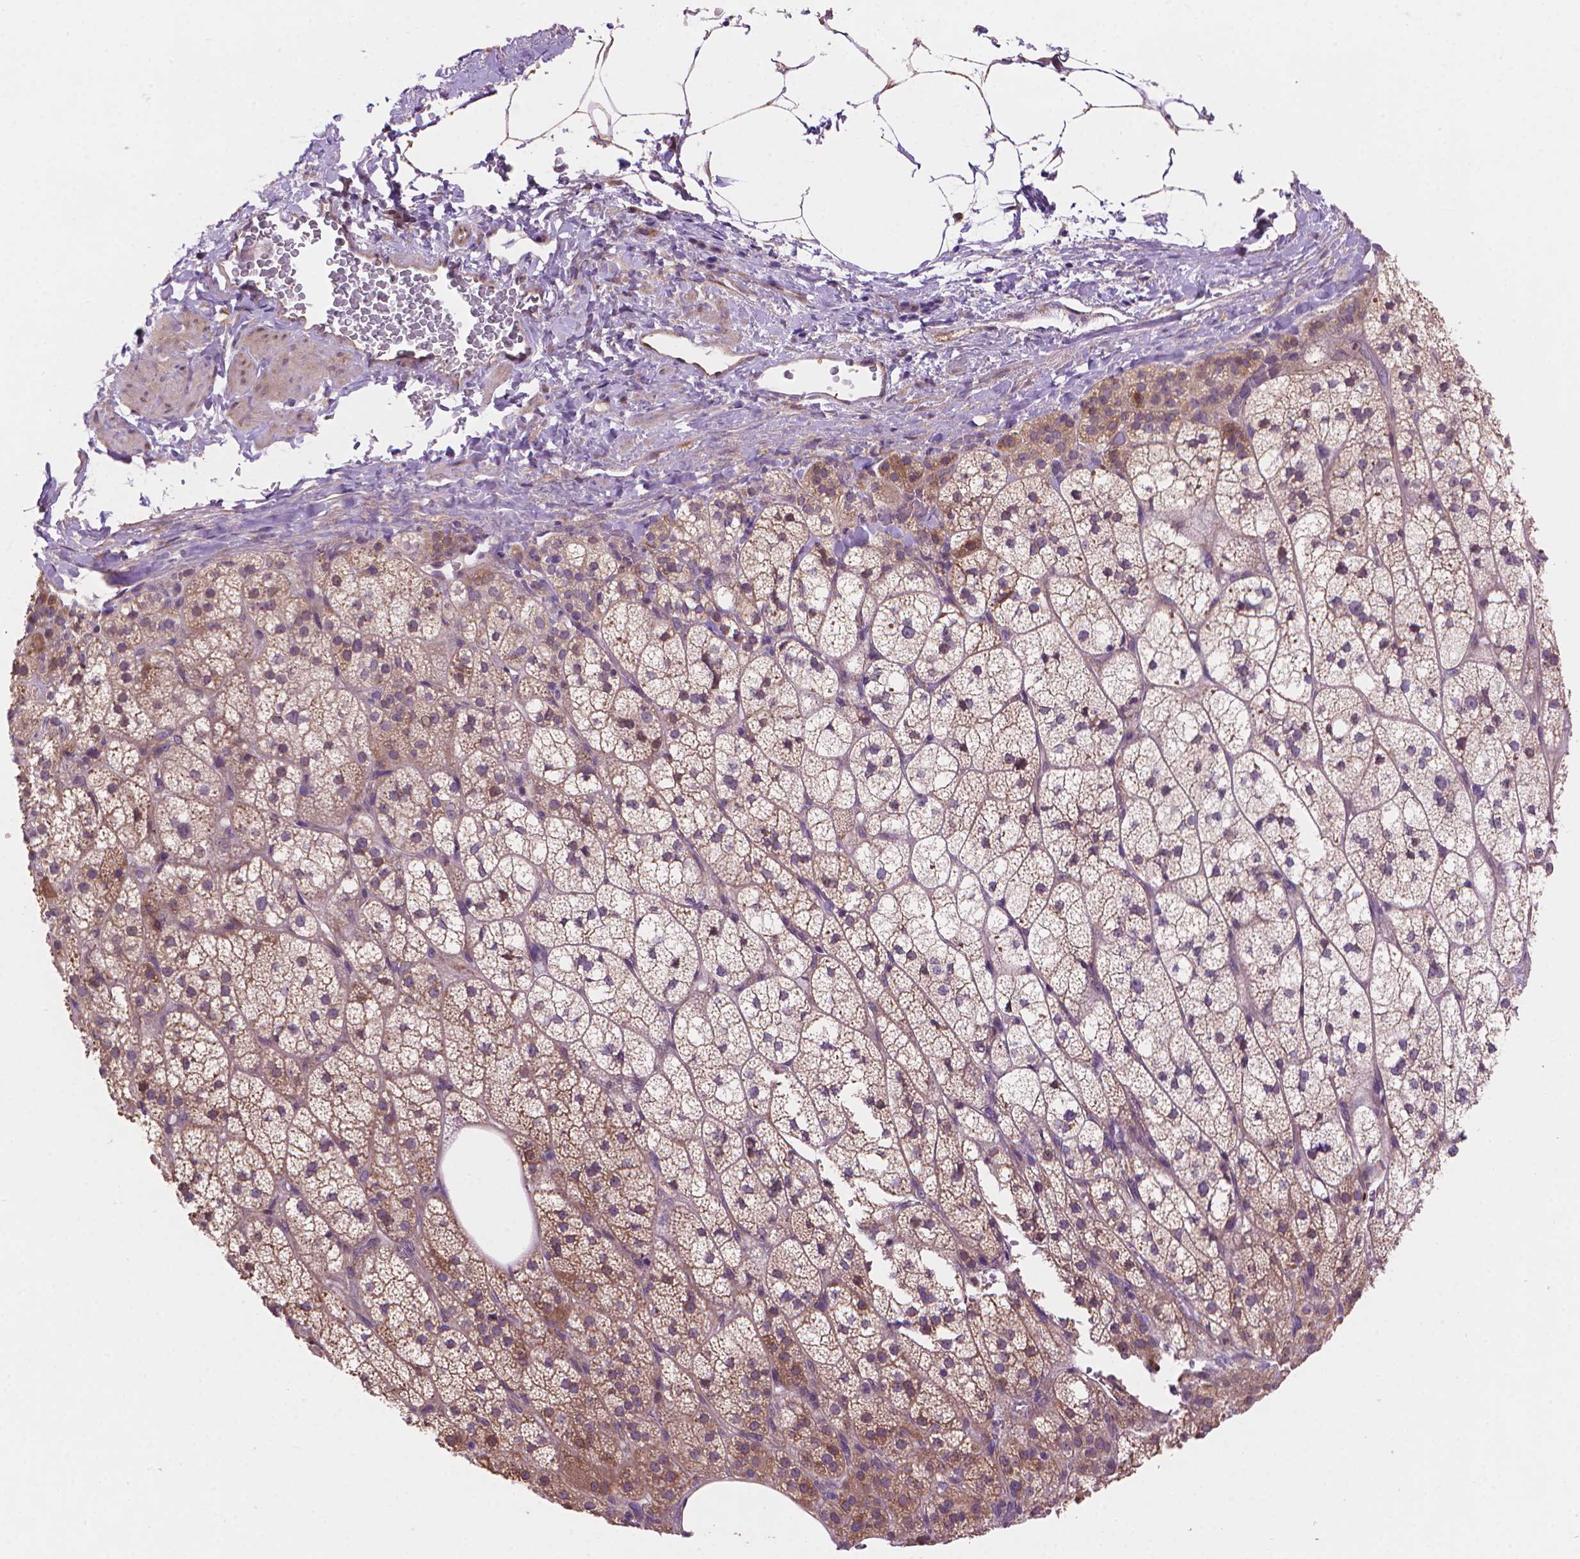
{"staining": {"intensity": "moderate", "quantity": "25%-75%", "location": "cytoplasmic/membranous"}, "tissue": "adrenal gland", "cell_type": "Glandular cells", "image_type": "normal", "snomed": [{"axis": "morphology", "description": "Normal tissue, NOS"}, {"axis": "topography", "description": "Adrenal gland"}], "caption": "Immunohistochemical staining of benign human adrenal gland shows 25%-75% levels of moderate cytoplasmic/membranous protein staining in approximately 25%-75% of glandular cells.", "gene": "AMMECR1L", "patient": {"sex": "female", "age": 60}}